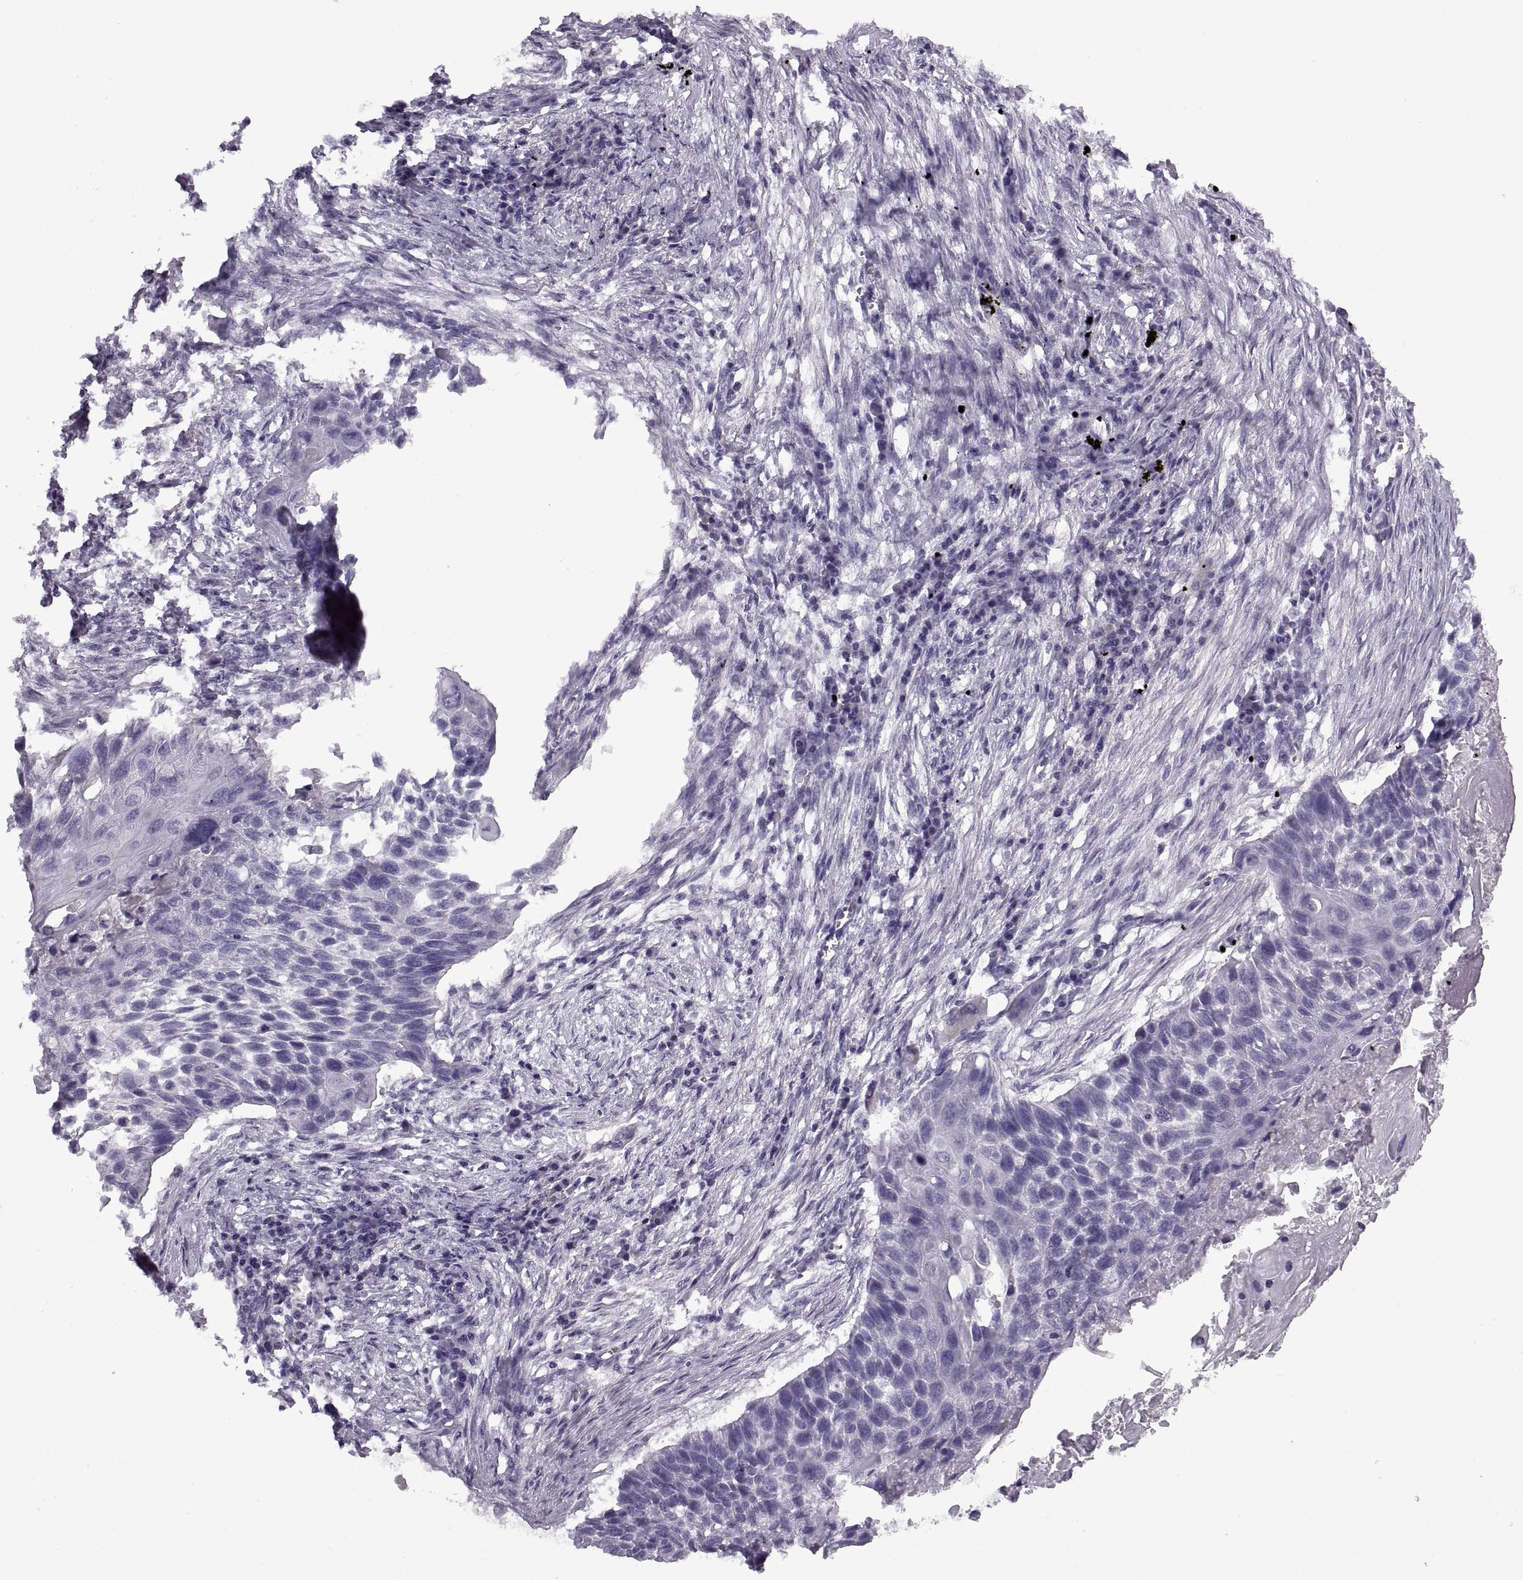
{"staining": {"intensity": "negative", "quantity": "none", "location": "none"}, "tissue": "lung cancer", "cell_type": "Tumor cells", "image_type": "cancer", "snomed": [{"axis": "morphology", "description": "Squamous cell carcinoma, NOS"}, {"axis": "topography", "description": "Lung"}], "caption": "IHC histopathology image of neoplastic tissue: human squamous cell carcinoma (lung) stained with DAB demonstrates no significant protein staining in tumor cells.", "gene": "PIERCE1", "patient": {"sex": "male", "age": 78}}